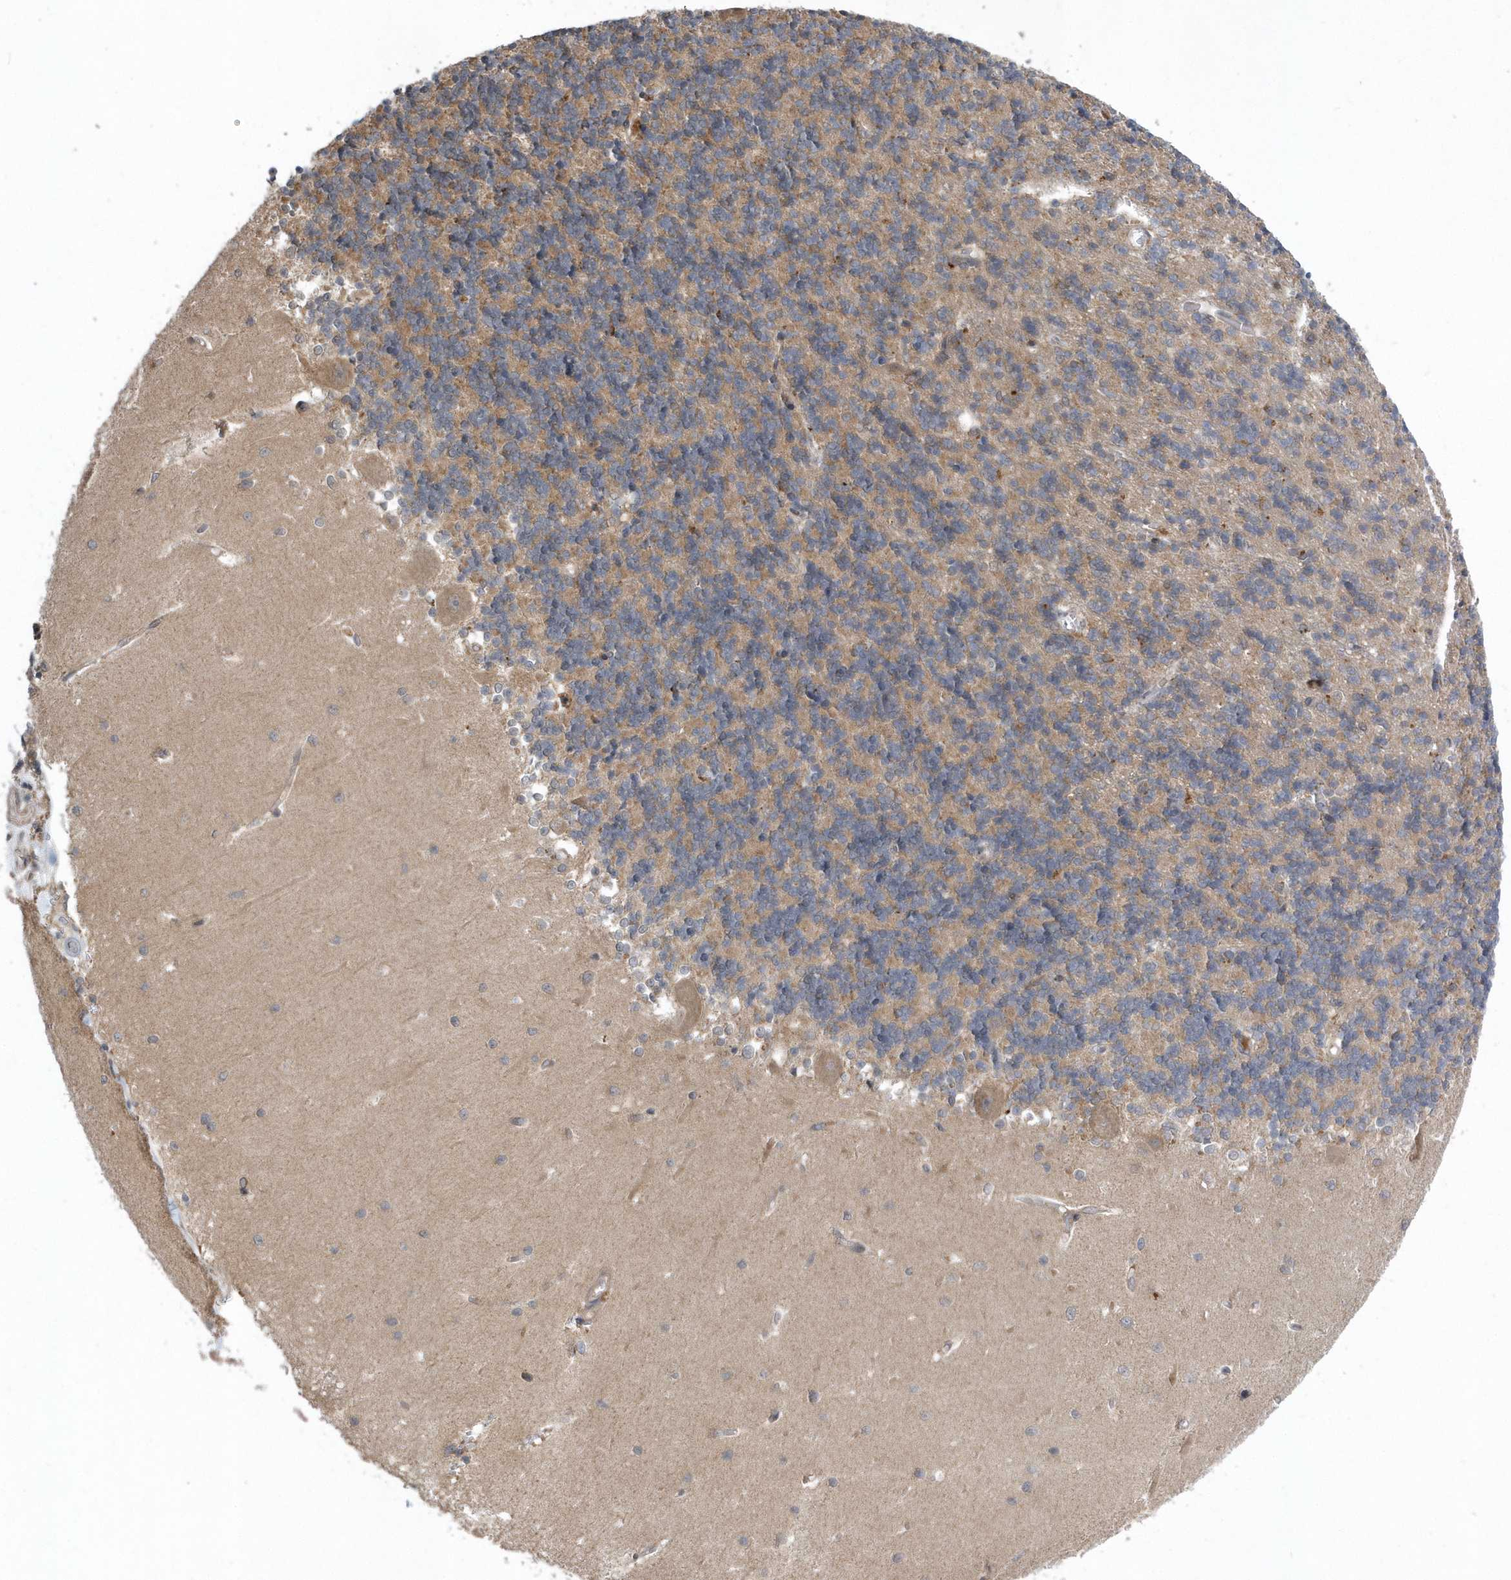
{"staining": {"intensity": "moderate", "quantity": "25%-75%", "location": "cytoplasmic/membranous"}, "tissue": "cerebellum", "cell_type": "Cells in granular layer", "image_type": "normal", "snomed": [{"axis": "morphology", "description": "Normal tissue, NOS"}, {"axis": "topography", "description": "Cerebellum"}], "caption": "A high-resolution photomicrograph shows immunohistochemistry (IHC) staining of unremarkable cerebellum, which displays moderate cytoplasmic/membranous expression in about 25%-75% of cells in granular layer.", "gene": "HMGCS1", "patient": {"sex": "male", "age": 37}}